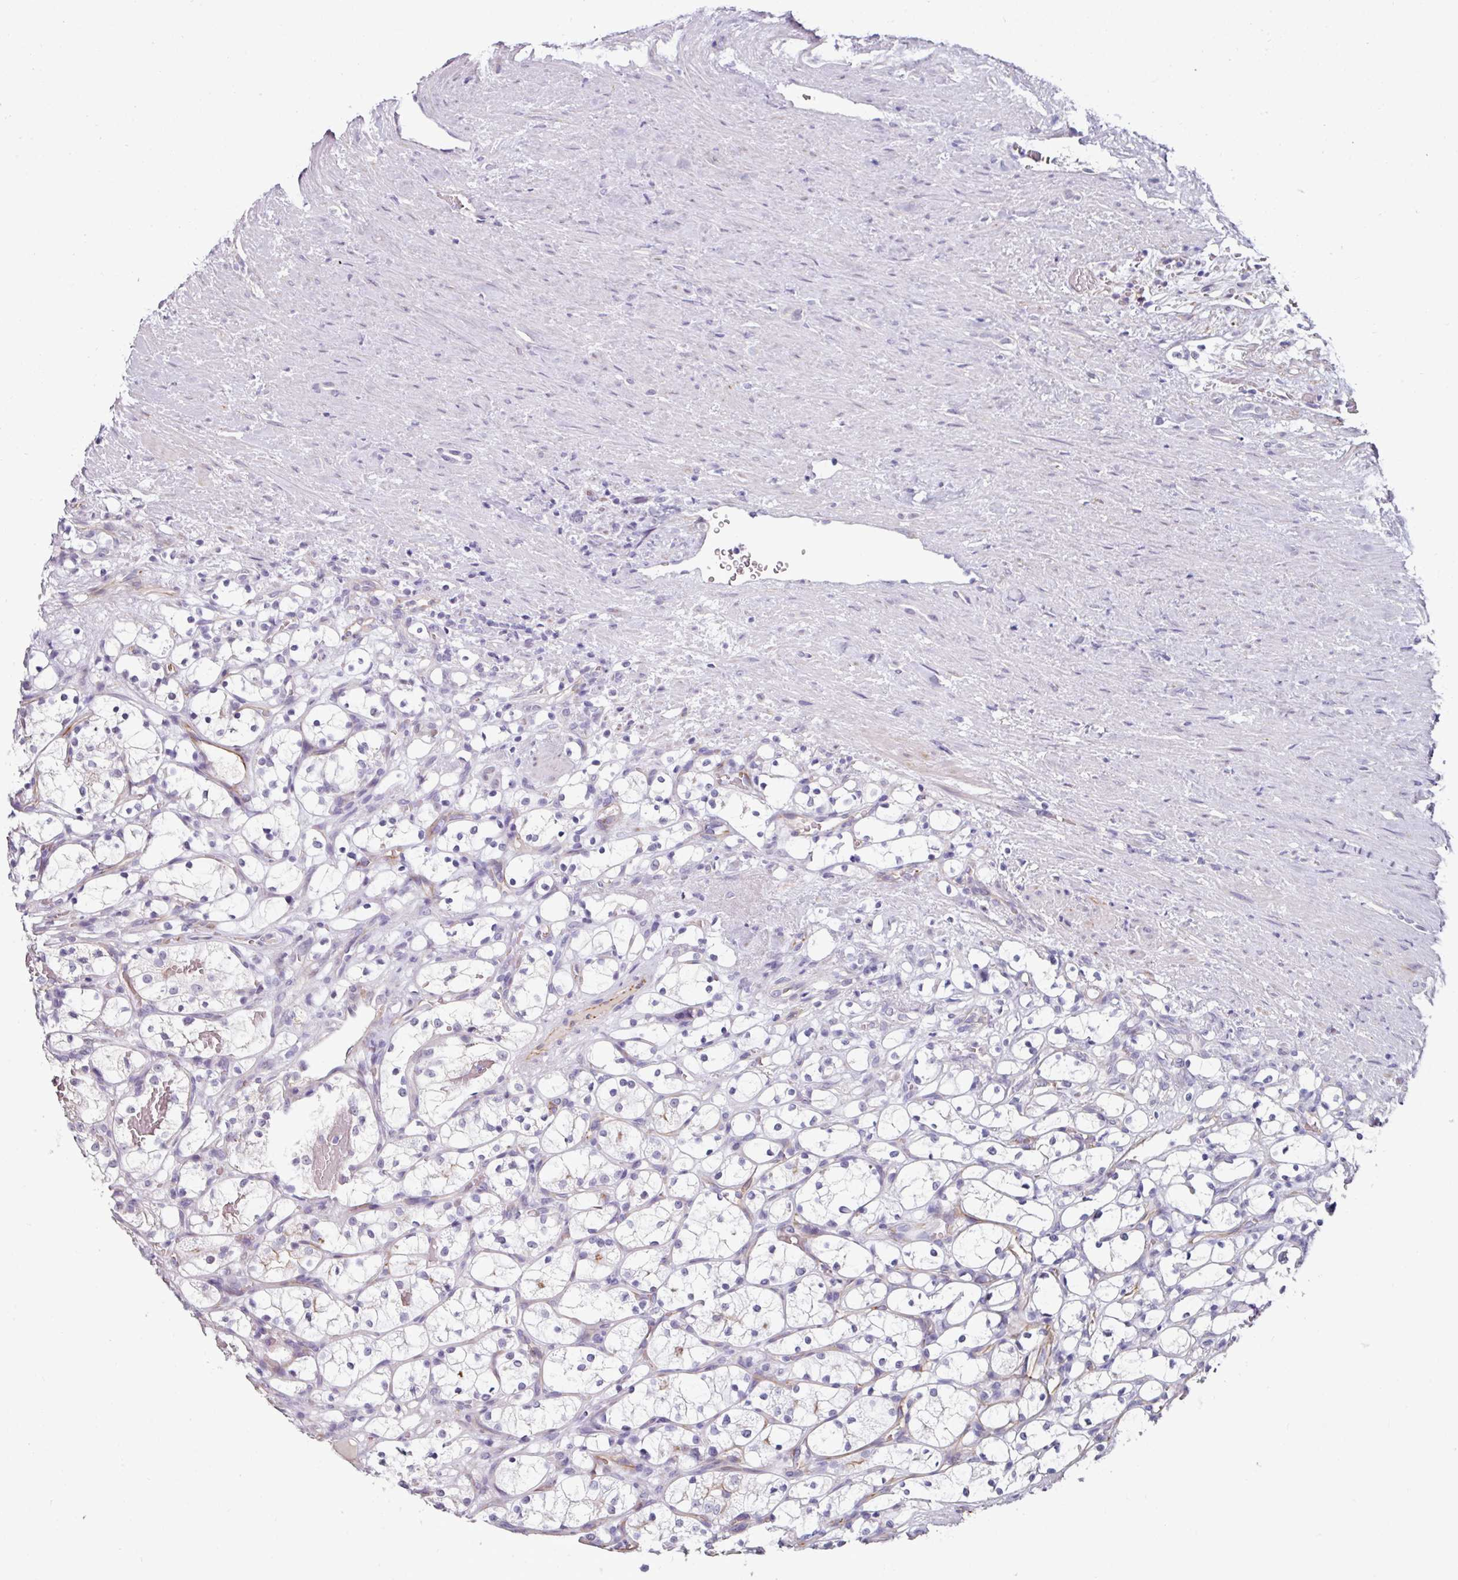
{"staining": {"intensity": "negative", "quantity": "none", "location": "none"}, "tissue": "renal cancer", "cell_type": "Tumor cells", "image_type": "cancer", "snomed": [{"axis": "morphology", "description": "Adenocarcinoma, NOS"}, {"axis": "topography", "description": "Kidney"}], "caption": "High magnification brightfield microscopy of renal cancer stained with DAB (brown) and counterstained with hematoxylin (blue): tumor cells show no significant expression.", "gene": "EYA3", "patient": {"sex": "female", "age": 69}}